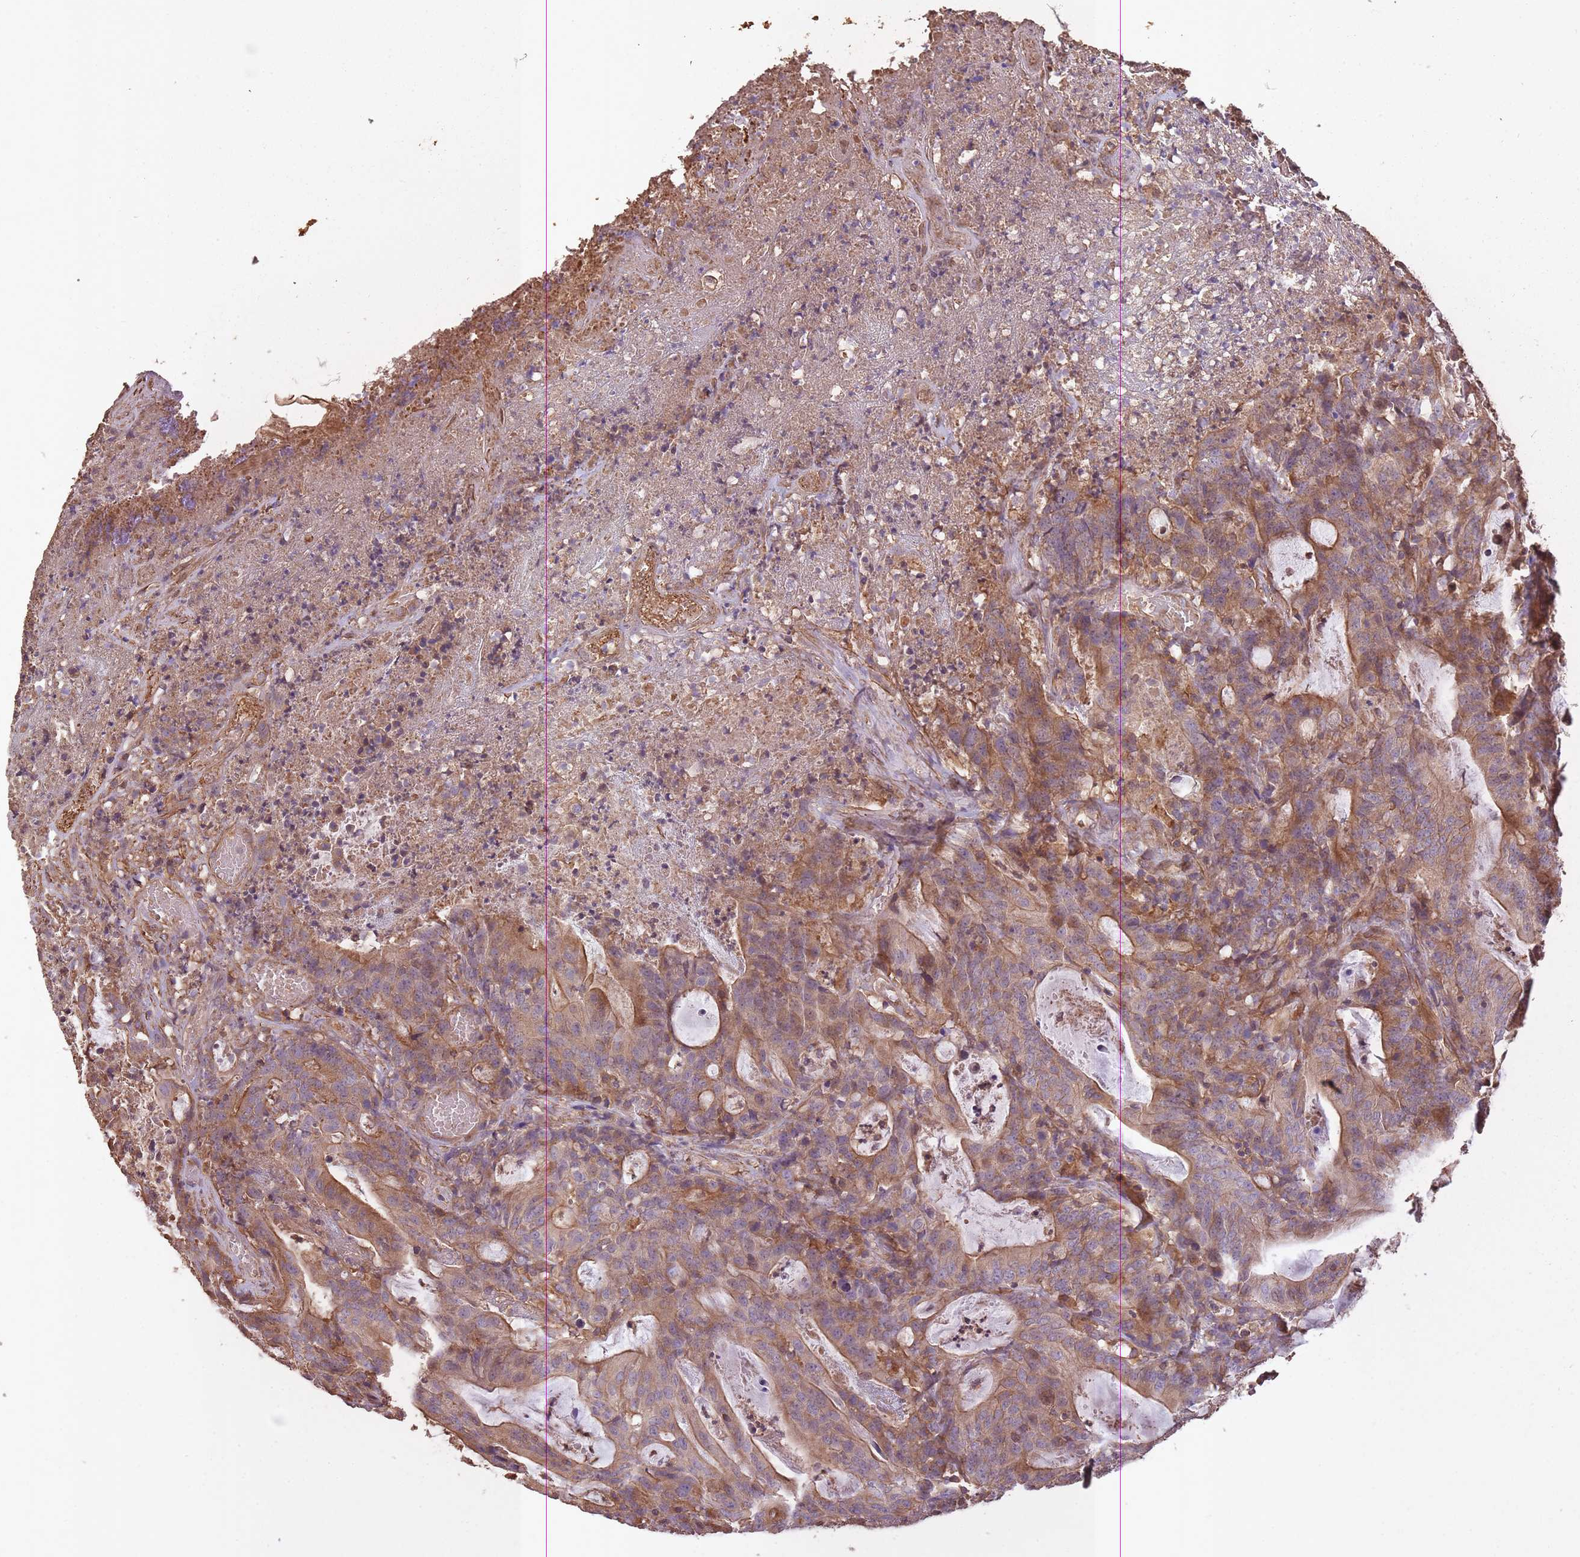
{"staining": {"intensity": "moderate", "quantity": ">75%", "location": "cytoplasmic/membranous"}, "tissue": "colorectal cancer", "cell_type": "Tumor cells", "image_type": "cancer", "snomed": [{"axis": "morphology", "description": "Adenocarcinoma, NOS"}, {"axis": "topography", "description": "Colon"}], "caption": "A brown stain highlights moderate cytoplasmic/membranous expression of a protein in human colorectal cancer tumor cells. The staining is performed using DAB brown chromogen to label protein expression. The nuclei are counter-stained blue using hematoxylin.", "gene": "ARMH3", "patient": {"sex": "male", "age": 83}}